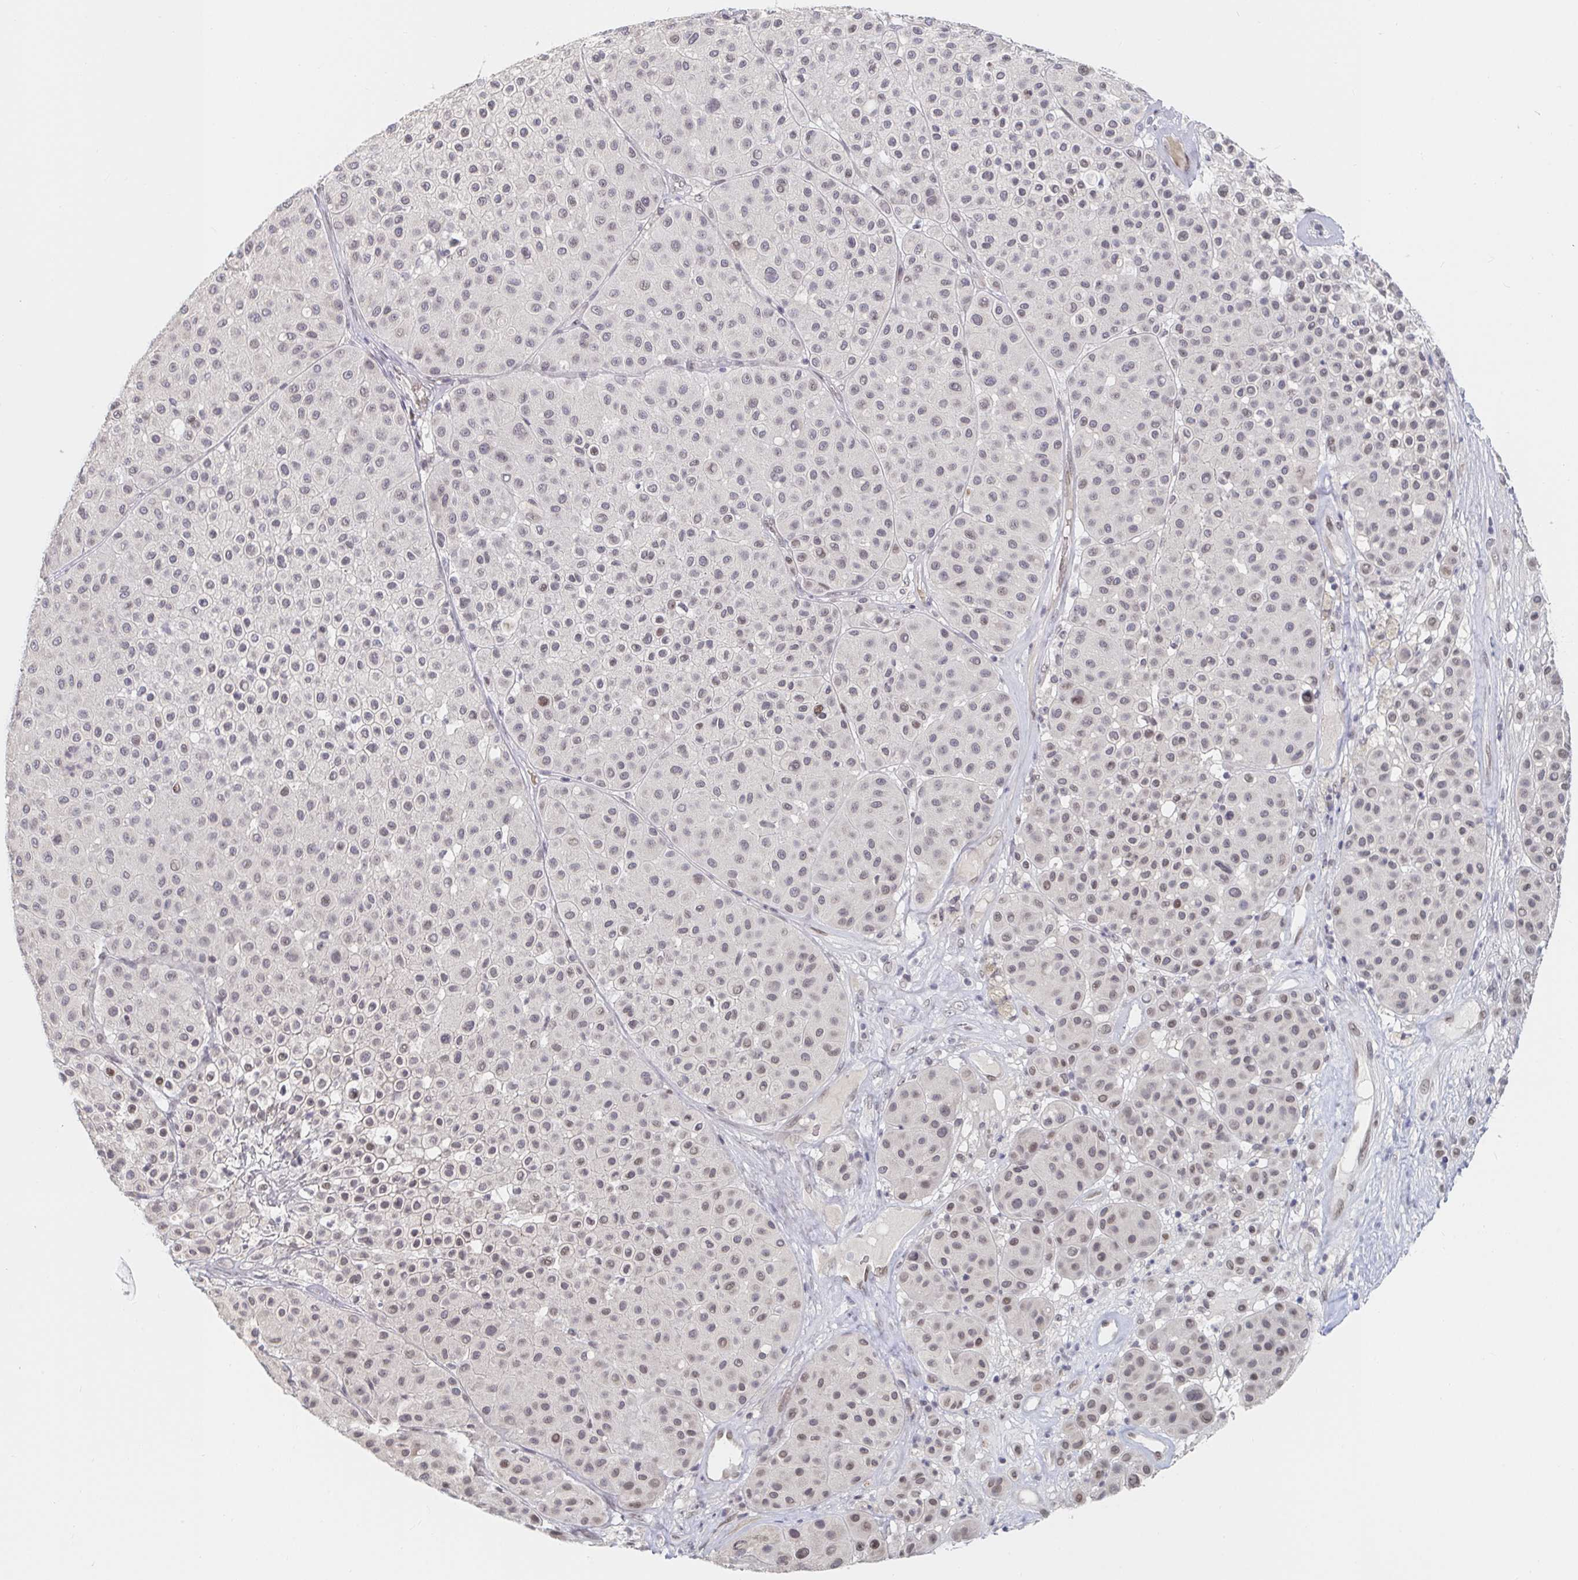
{"staining": {"intensity": "weak", "quantity": "<25%", "location": "nuclear"}, "tissue": "melanoma", "cell_type": "Tumor cells", "image_type": "cancer", "snomed": [{"axis": "morphology", "description": "Malignant melanoma, Metastatic site"}, {"axis": "topography", "description": "Smooth muscle"}], "caption": "High magnification brightfield microscopy of malignant melanoma (metastatic site) stained with DAB (brown) and counterstained with hematoxylin (blue): tumor cells show no significant staining.", "gene": "CHD2", "patient": {"sex": "male", "age": 41}}